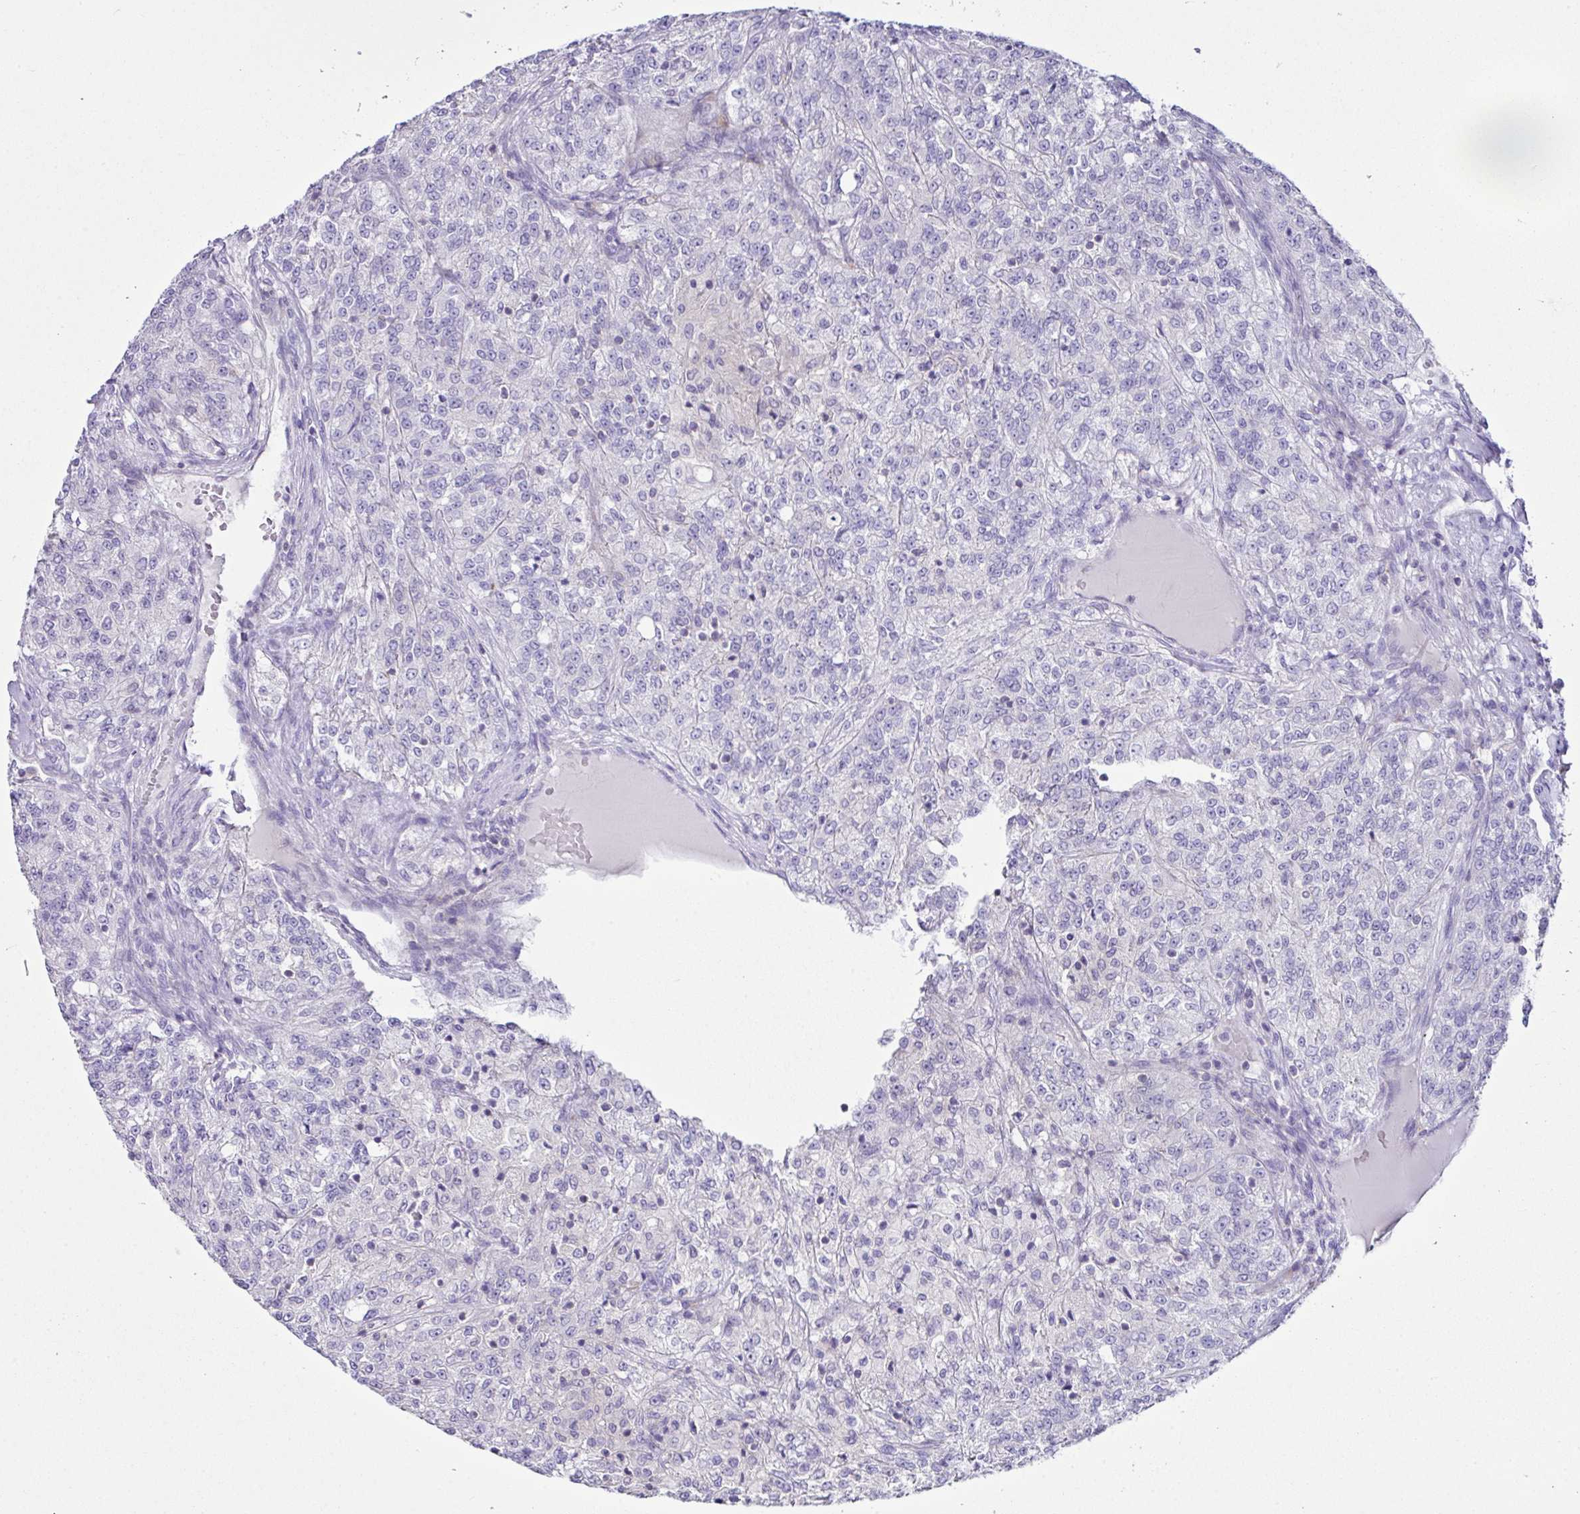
{"staining": {"intensity": "negative", "quantity": "none", "location": "none"}, "tissue": "renal cancer", "cell_type": "Tumor cells", "image_type": "cancer", "snomed": [{"axis": "morphology", "description": "Adenocarcinoma, NOS"}, {"axis": "topography", "description": "Kidney"}], "caption": "This is an IHC histopathology image of renal cancer. There is no positivity in tumor cells.", "gene": "D2HGDH", "patient": {"sex": "female", "age": 63}}